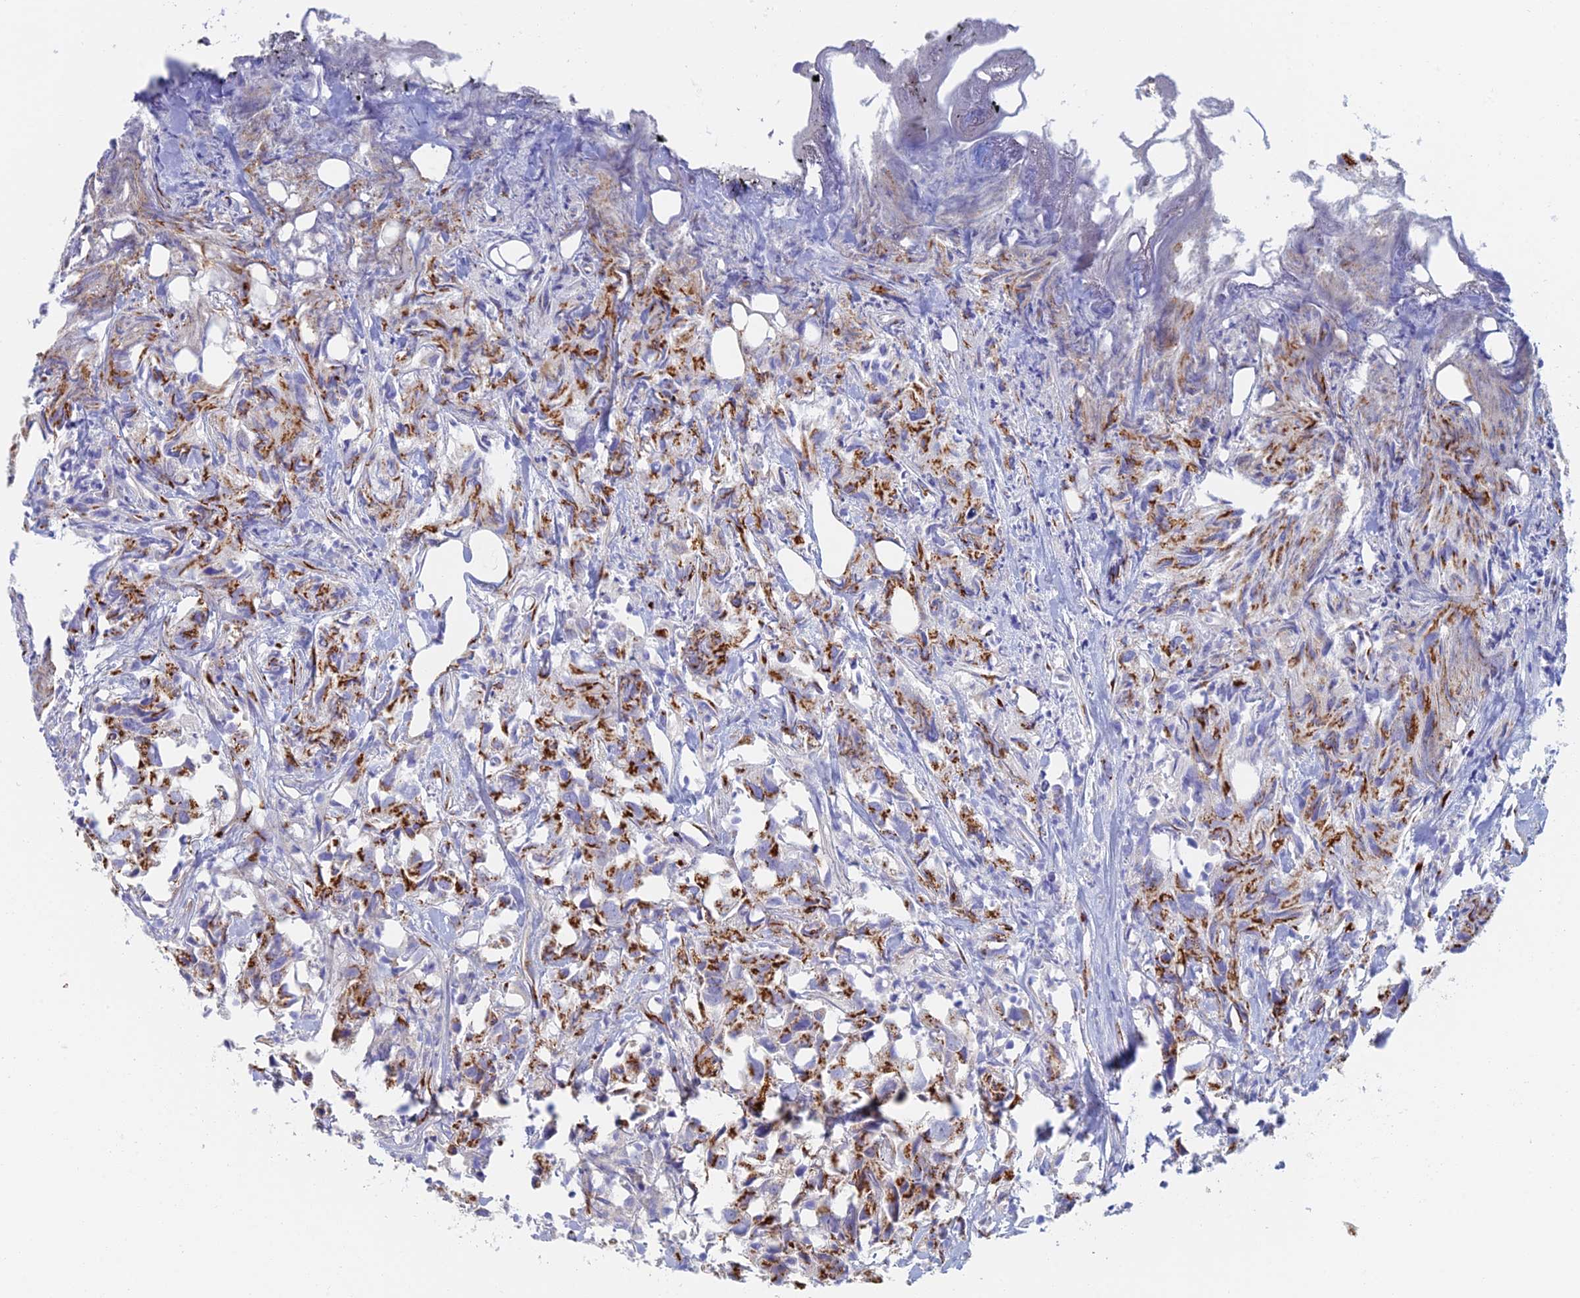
{"staining": {"intensity": "strong", "quantity": ">75%", "location": "cytoplasmic/membranous"}, "tissue": "urothelial cancer", "cell_type": "Tumor cells", "image_type": "cancer", "snomed": [{"axis": "morphology", "description": "Urothelial carcinoma, High grade"}, {"axis": "topography", "description": "Urinary bladder"}], "caption": "This micrograph demonstrates urothelial cancer stained with immunohistochemistry (IHC) to label a protein in brown. The cytoplasmic/membranous of tumor cells show strong positivity for the protein. Nuclei are counter-stained blue.", "gene": "SLC24A3", "patient": {"sex": "female", "age": 75}}